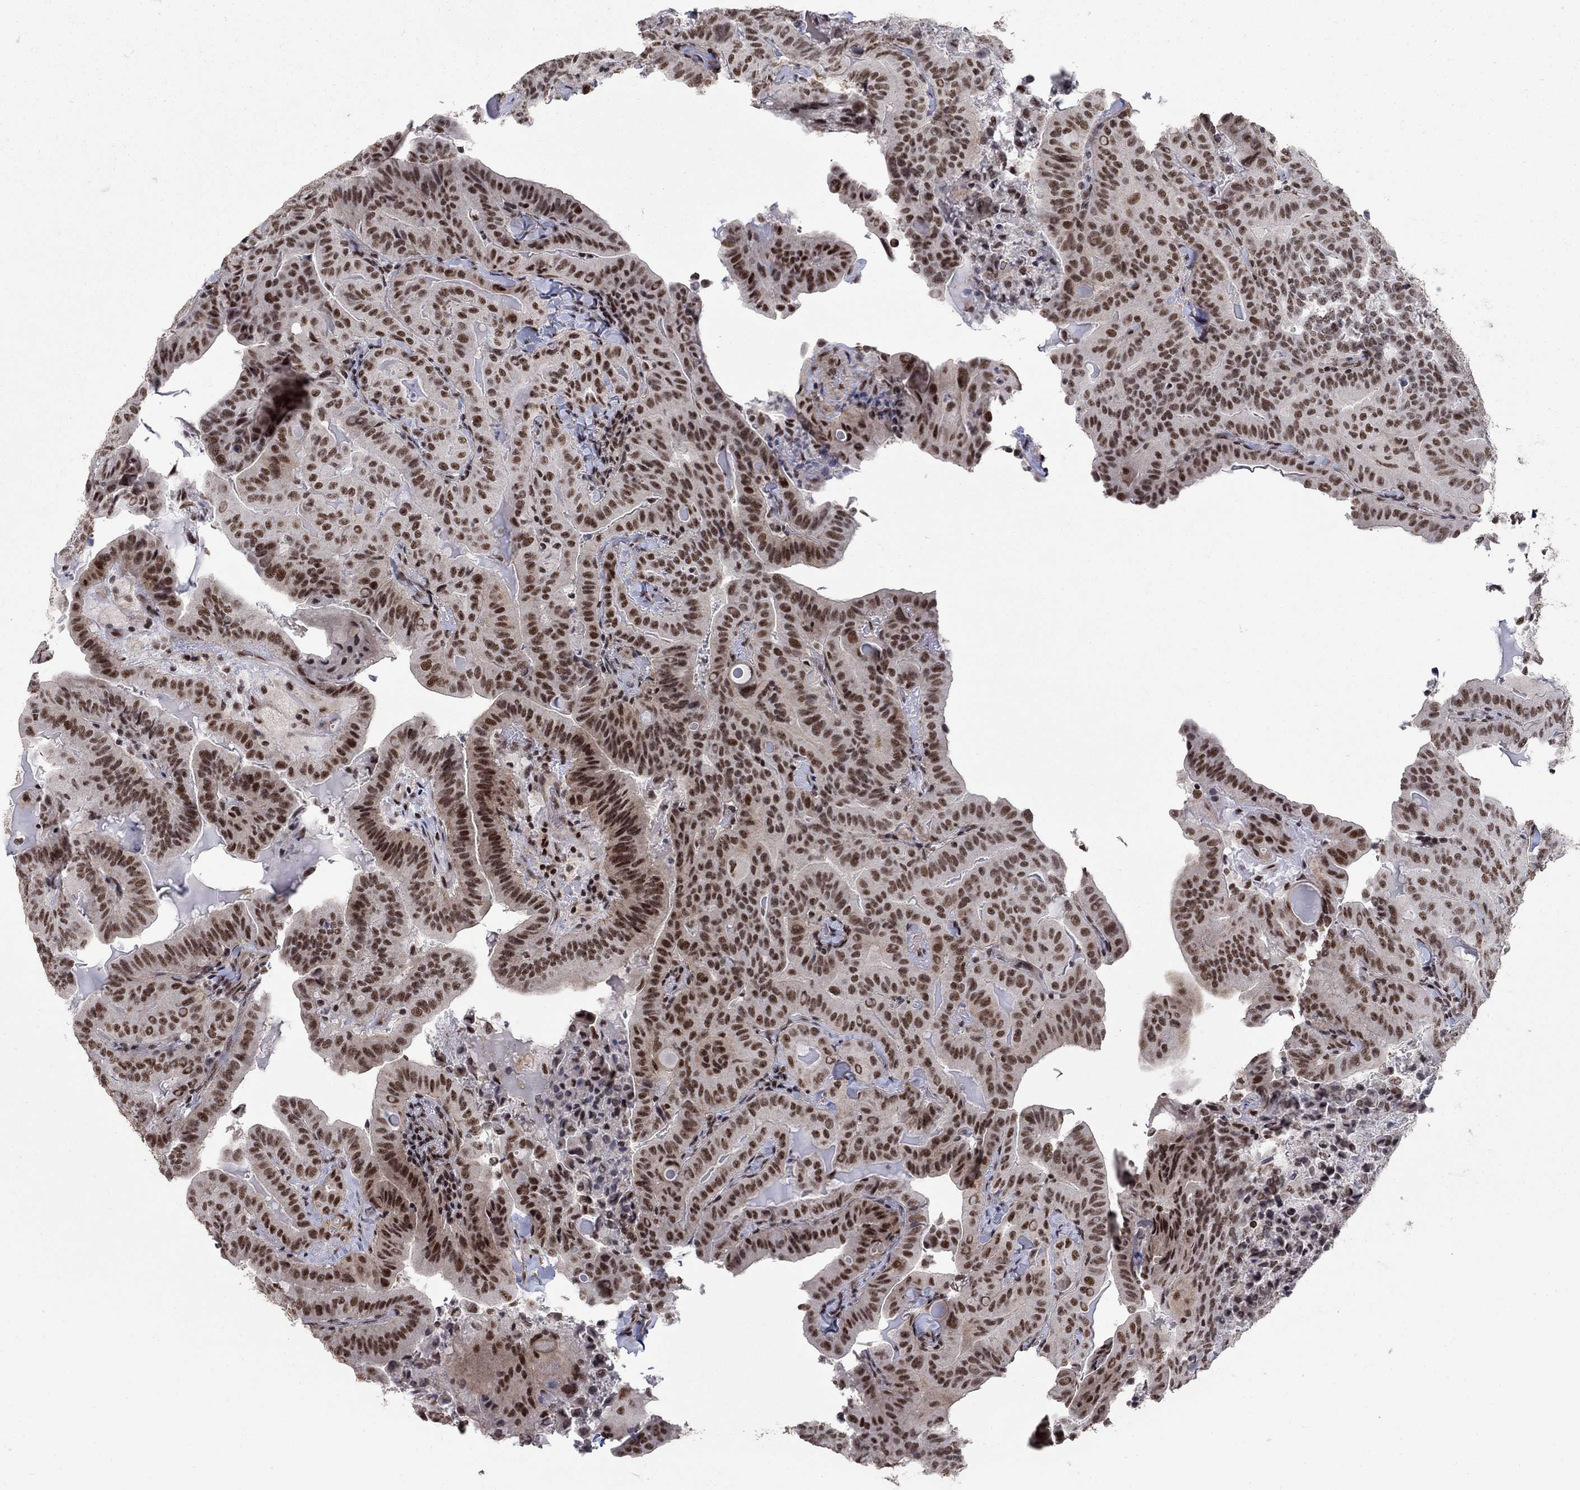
{"staining": {"intensity": "moderate", "quantity": ">75%", "location": "nuclear"}, "tissue": "thyroid cancer", "cell_type": "Tumor cells", "image_type": "cancer", "snomed": [{"axis": "morphology", "description": "Papillary adenocarcinoma, NOS"}, {"axis": "topography", "description": "Thyroid gland"}], "caption": "This is a photomicrograph of immunohistochemistry (IHC) staining of thyroid papillary adenocarcinoma, which shows moderate positivity in the nuclear of tumor cells.", "gene": "PNISR", "patient": {"sex": "female", "age": 68}}